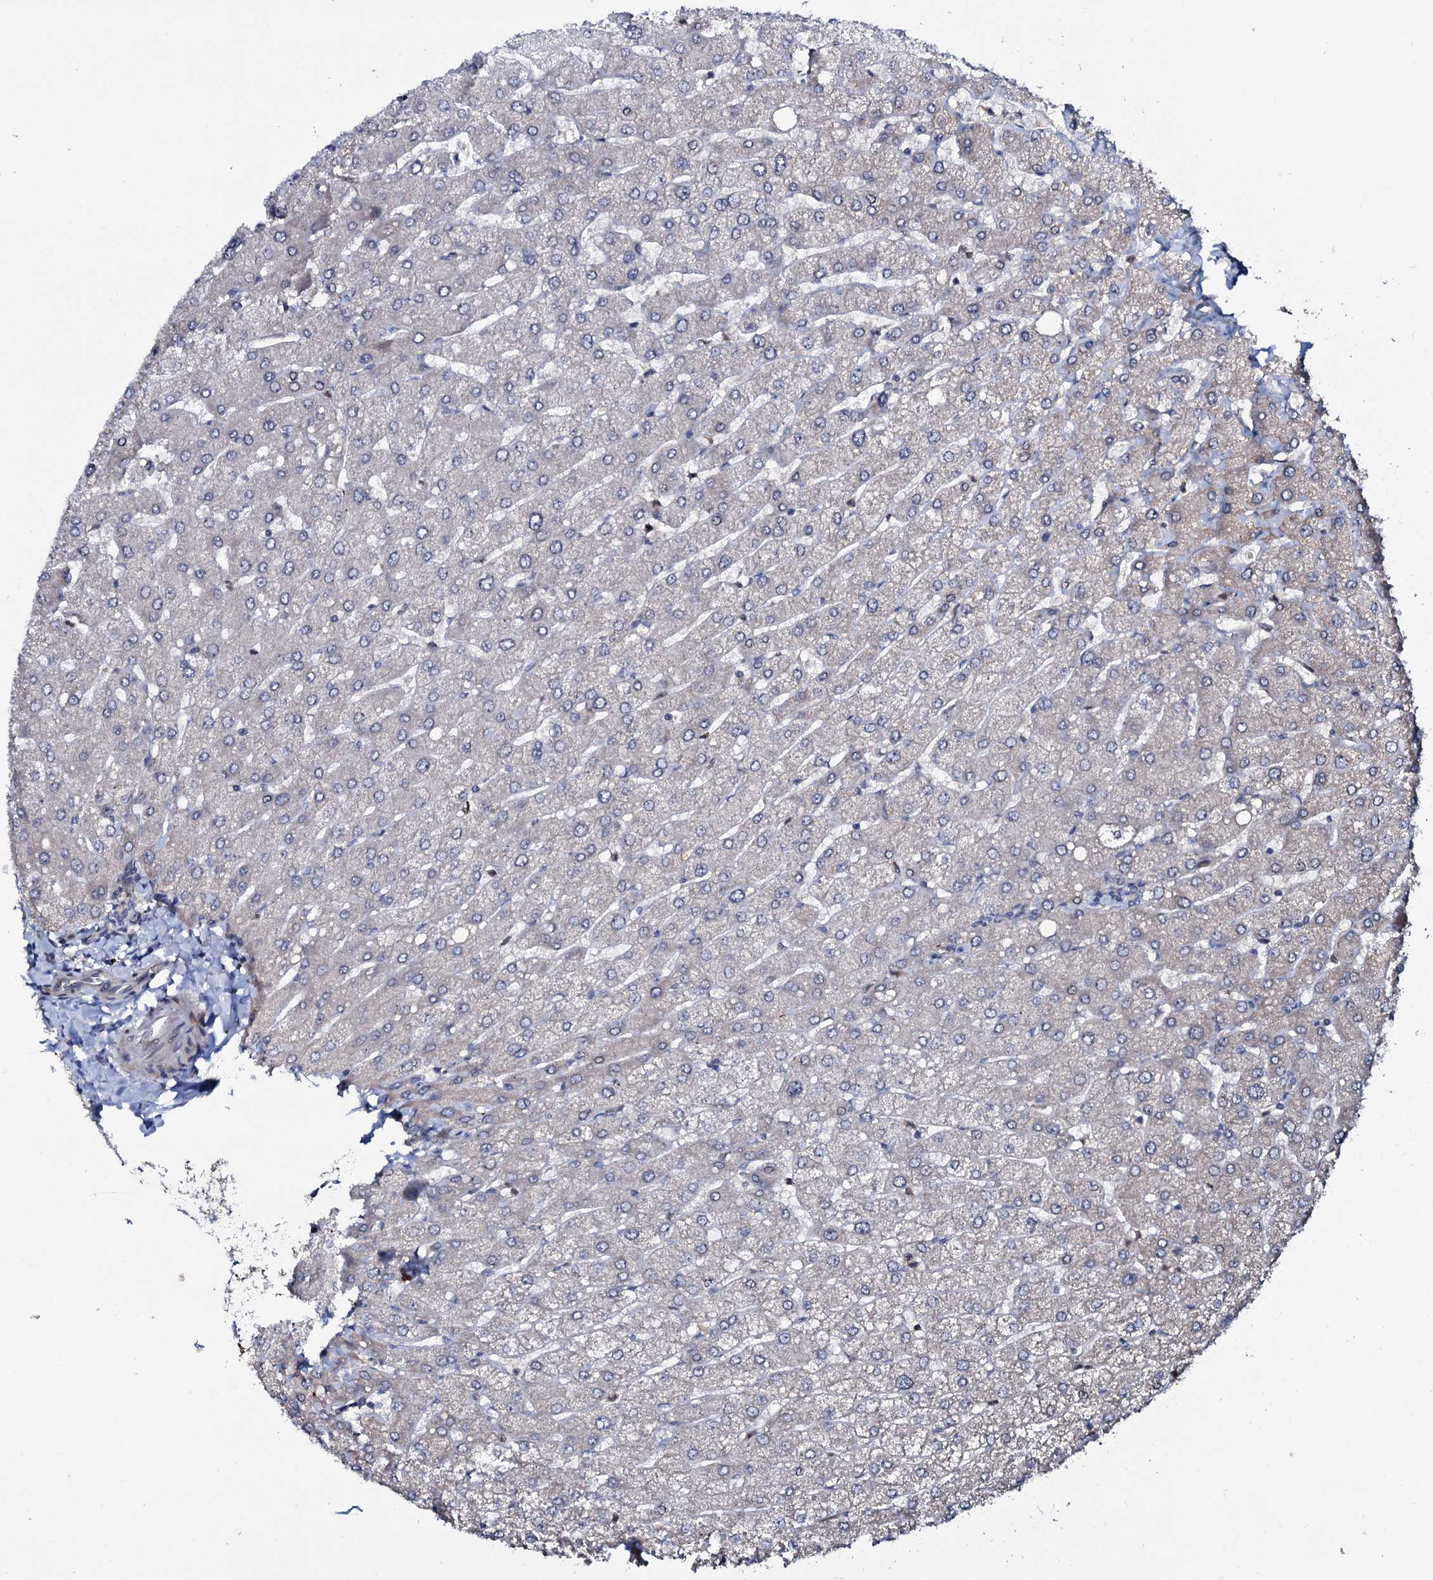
{"staining": {"intensity": "negative", "quantity": "none", "location": "none"}, "tissue": "liver", "cell_type": "Cholangiocytes", "image_type": "normal", "snomed": [{"axis": "morphology", "description": "Normal tissue, NOS"}, {"axis": "topography", "description": "Liver"}], "caption": "The photomicrograph reveals no staining of cholangiocytes in benign liver.", "gene": "PPP1R3D", "patient": {"sex": "male", "age": 55}}